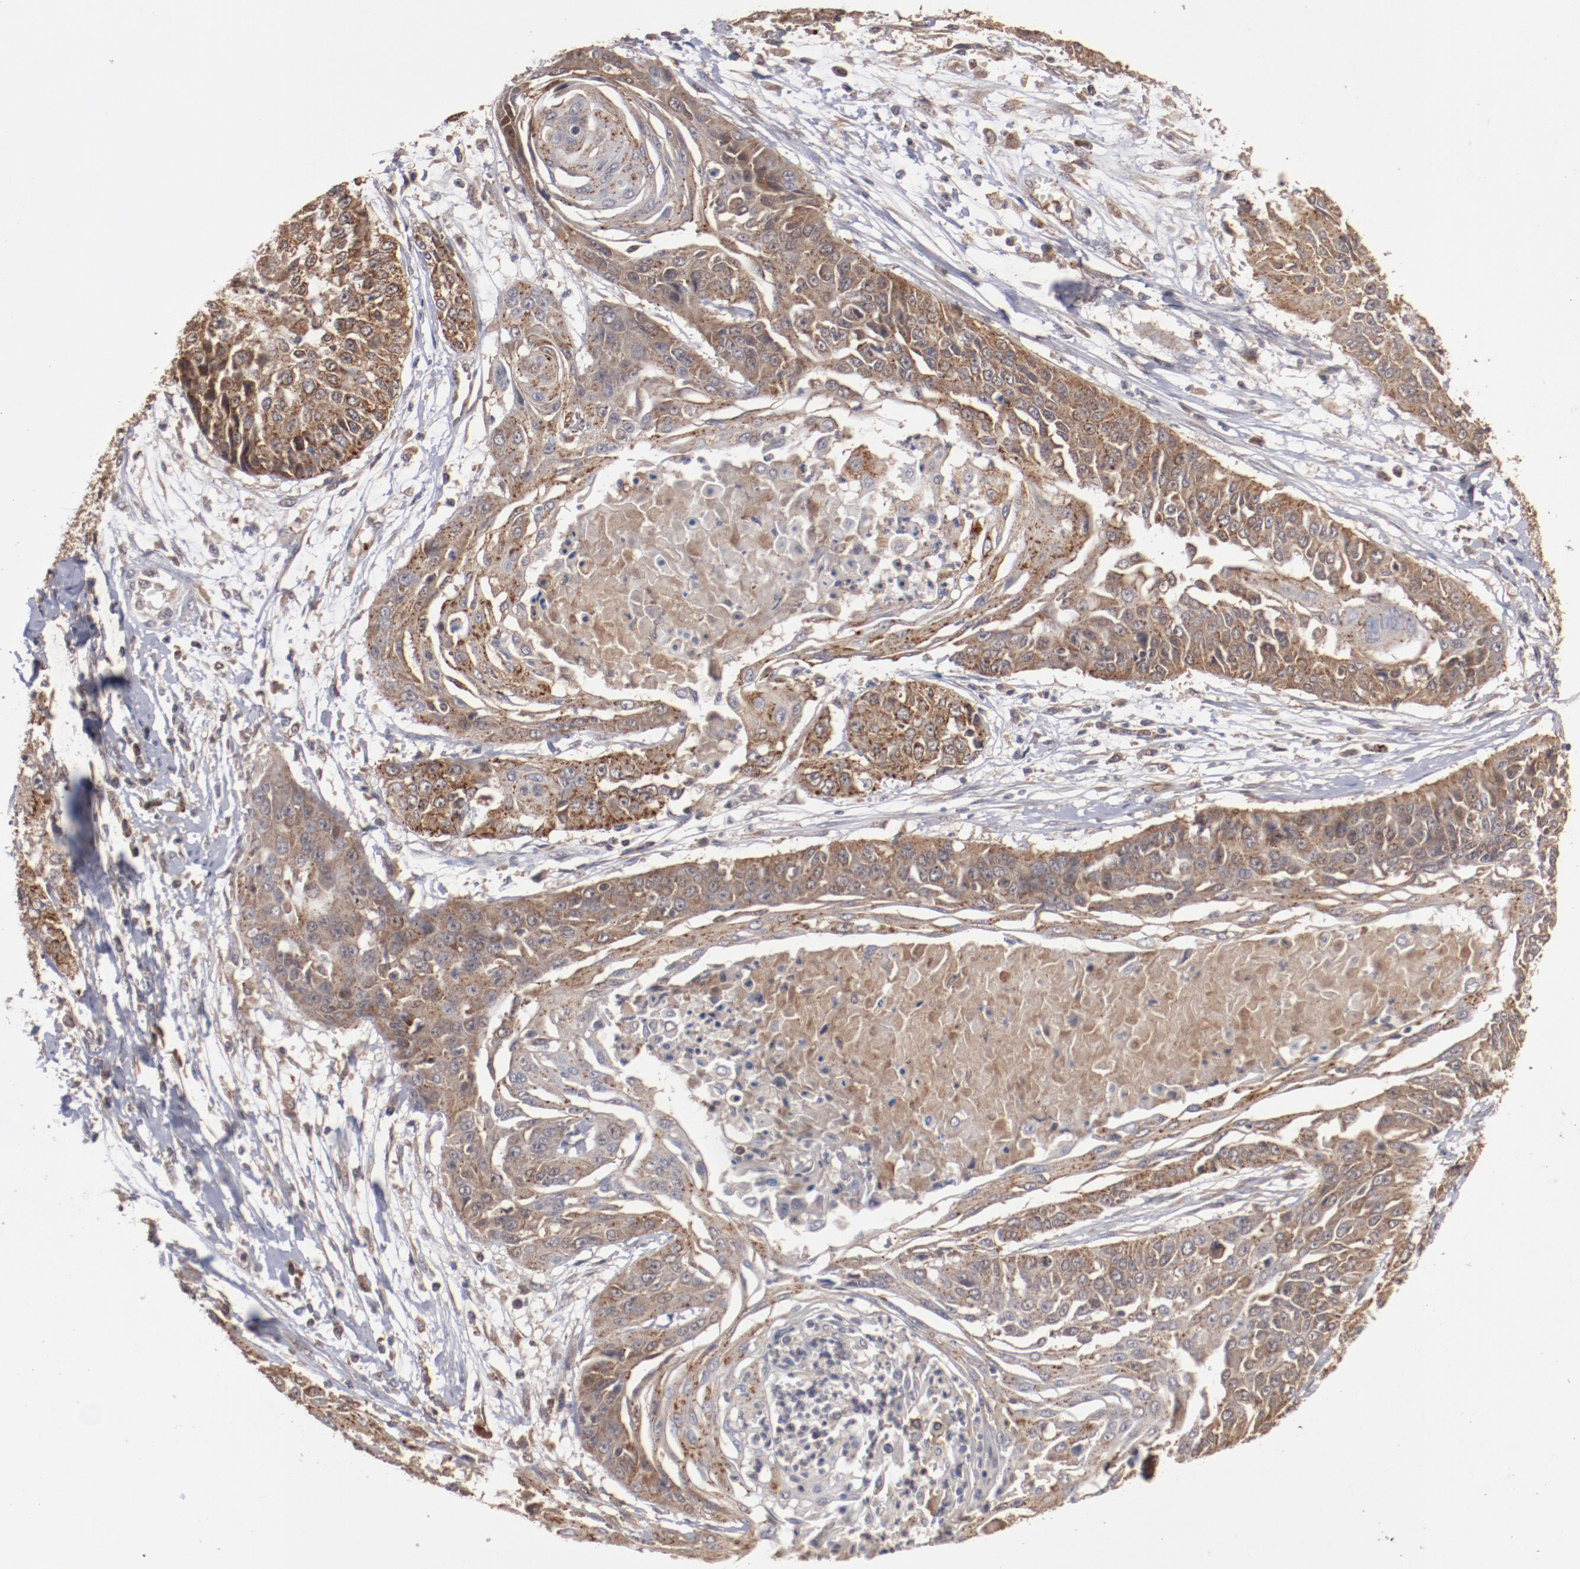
{"staining": {"intensity": "moderate", "quantity": ">75%", "location": "cytoplasmic/membranous"}, "tissue": "cervical cancer", "cell_type": "Tumor cells", "image_type": "cancer", "snomed": [{"axis": "morphology", "description": "Squamous cell carcinoma, NOS"}, {"axis": "topography", "description": "Cervix"}], "caption": "There is medium levels of moderate cytoplasmic/membranous positivity in tumor cells of cervical cancer, as demonstrated by immunohistochemical staining (brown color).", "gene": "TENM1", "patient": {"sex": "female", "age": 64}}